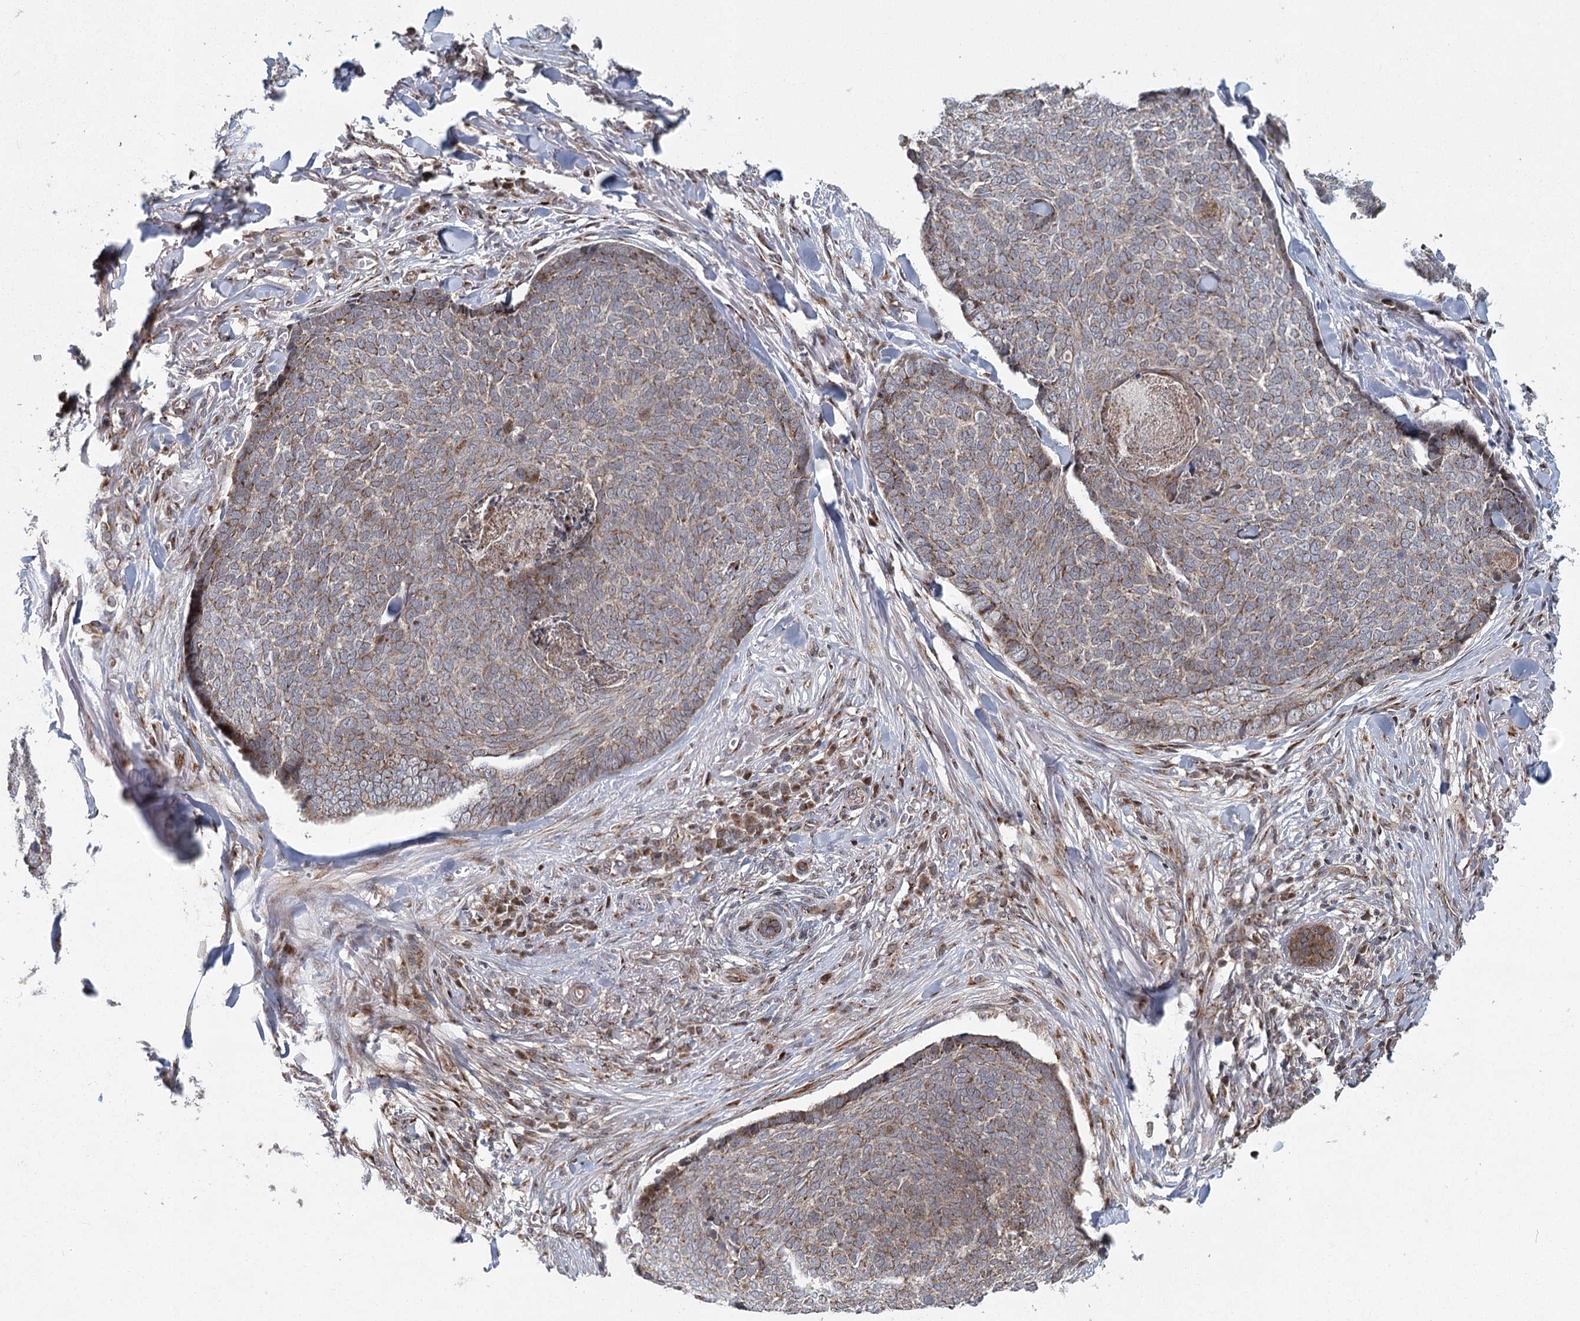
{"staining": {"intensity": "weak", "quantity": ">75%", "location": "cytoplasmic/membranous"}, "tissue": "skin cancer", "cell_type": "Tumor cells", "image_type": "cancer", "snomed": [{"axis": "morphology", "description": "Basal cell carcinoma"}, {"axis": "topography", "description": "Skin"}], "caption": "Brown immunohistochemical staining in skin cancer displays weak cytoplasmic/membranous positivity in approximately >75% of tumor cells.", "gene": "IFT46", "patient": {"sex": "male", "age": 84}}